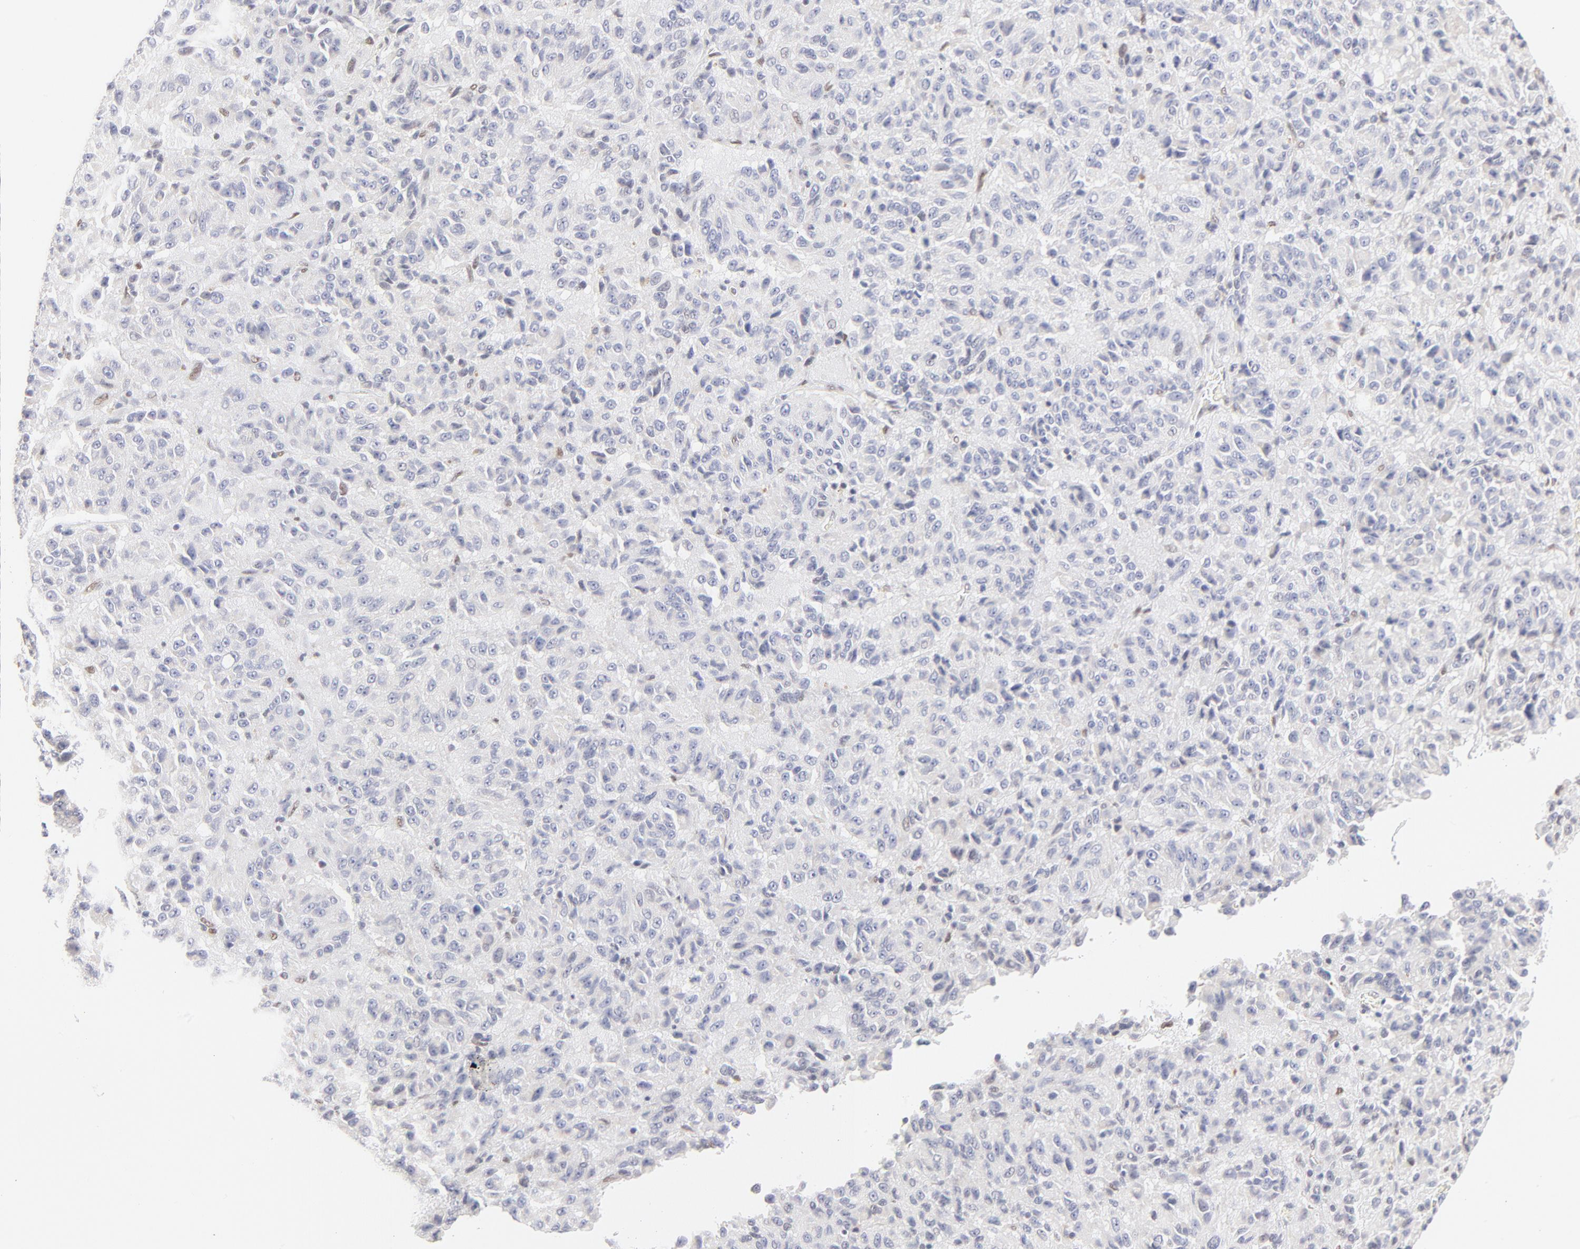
{"staining": {"intensity": "negative", "quantity": "none", "location": "none"}, "tissue": "melanoma", "cell_type": "Tumor cells", "image_type": "cancer", "snomed": [{"axis": "morphology", "description": "Malignant melanoma, Metastatic site"}, {"axis": "topography", "description": "Lung"}], "caption": "Protein analysis of melanoma shows no significant expression in tumor cells.", "gene": "PBX1", "patient": {"sex": "male", "age": 64}}